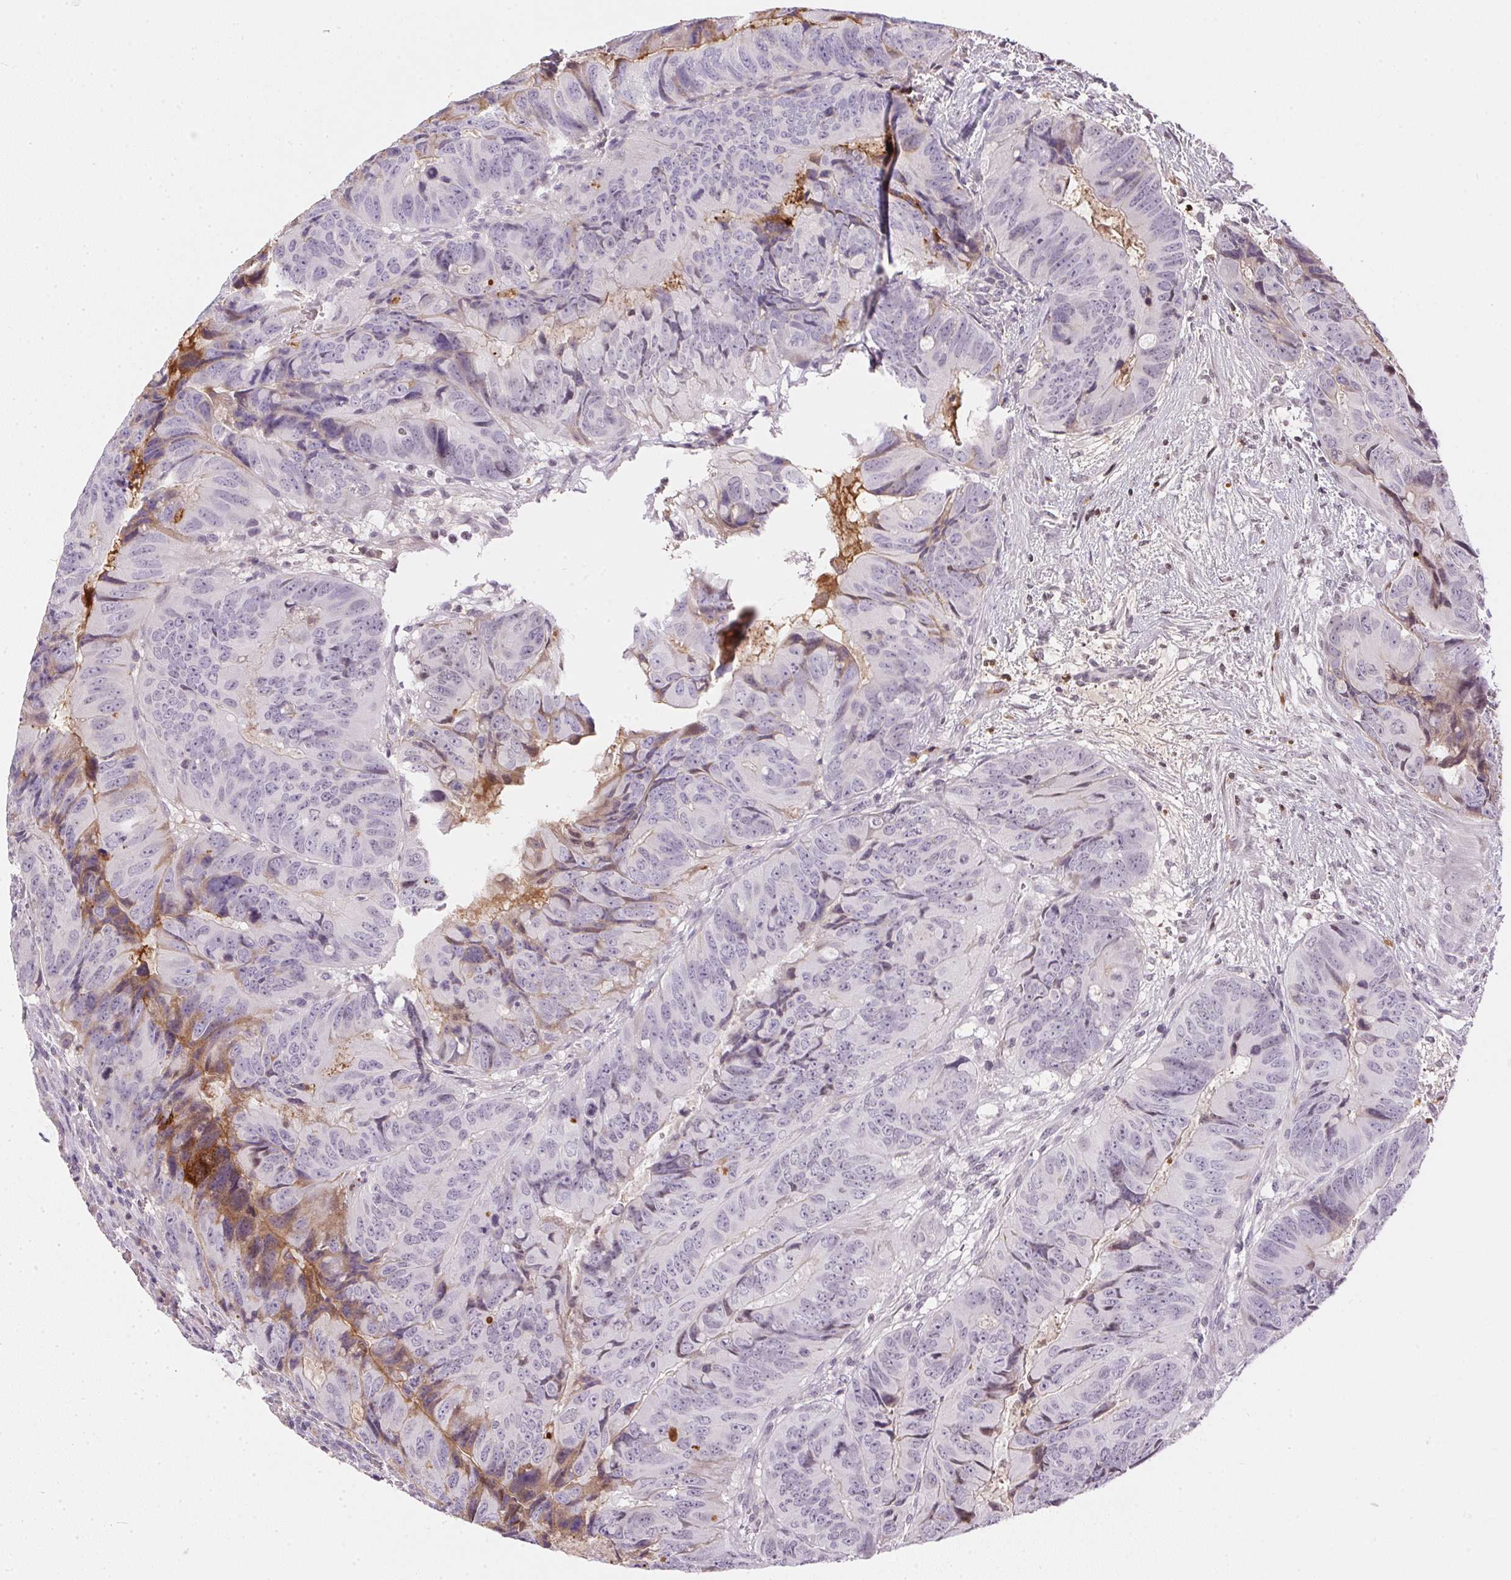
{"staining": {"intensity": "weak", "quantity": "<25%", "location": "cytoplasmic/membranous"}, "tissue": "colorectal cancer", "cell_type": "Tumor cells", "image_type": "cancer", "snomed": [{"axis": "morphology", "description": "Adenocarcinoma, NOS"}, {"axis": "topography", "description": "Colon"}], "caption": "An image of colorectal cancer stained for a protein exhibits no brown staining in tumor cells.", "gene": "ORM1", "patient": {"sex": "male", "age": 79}}